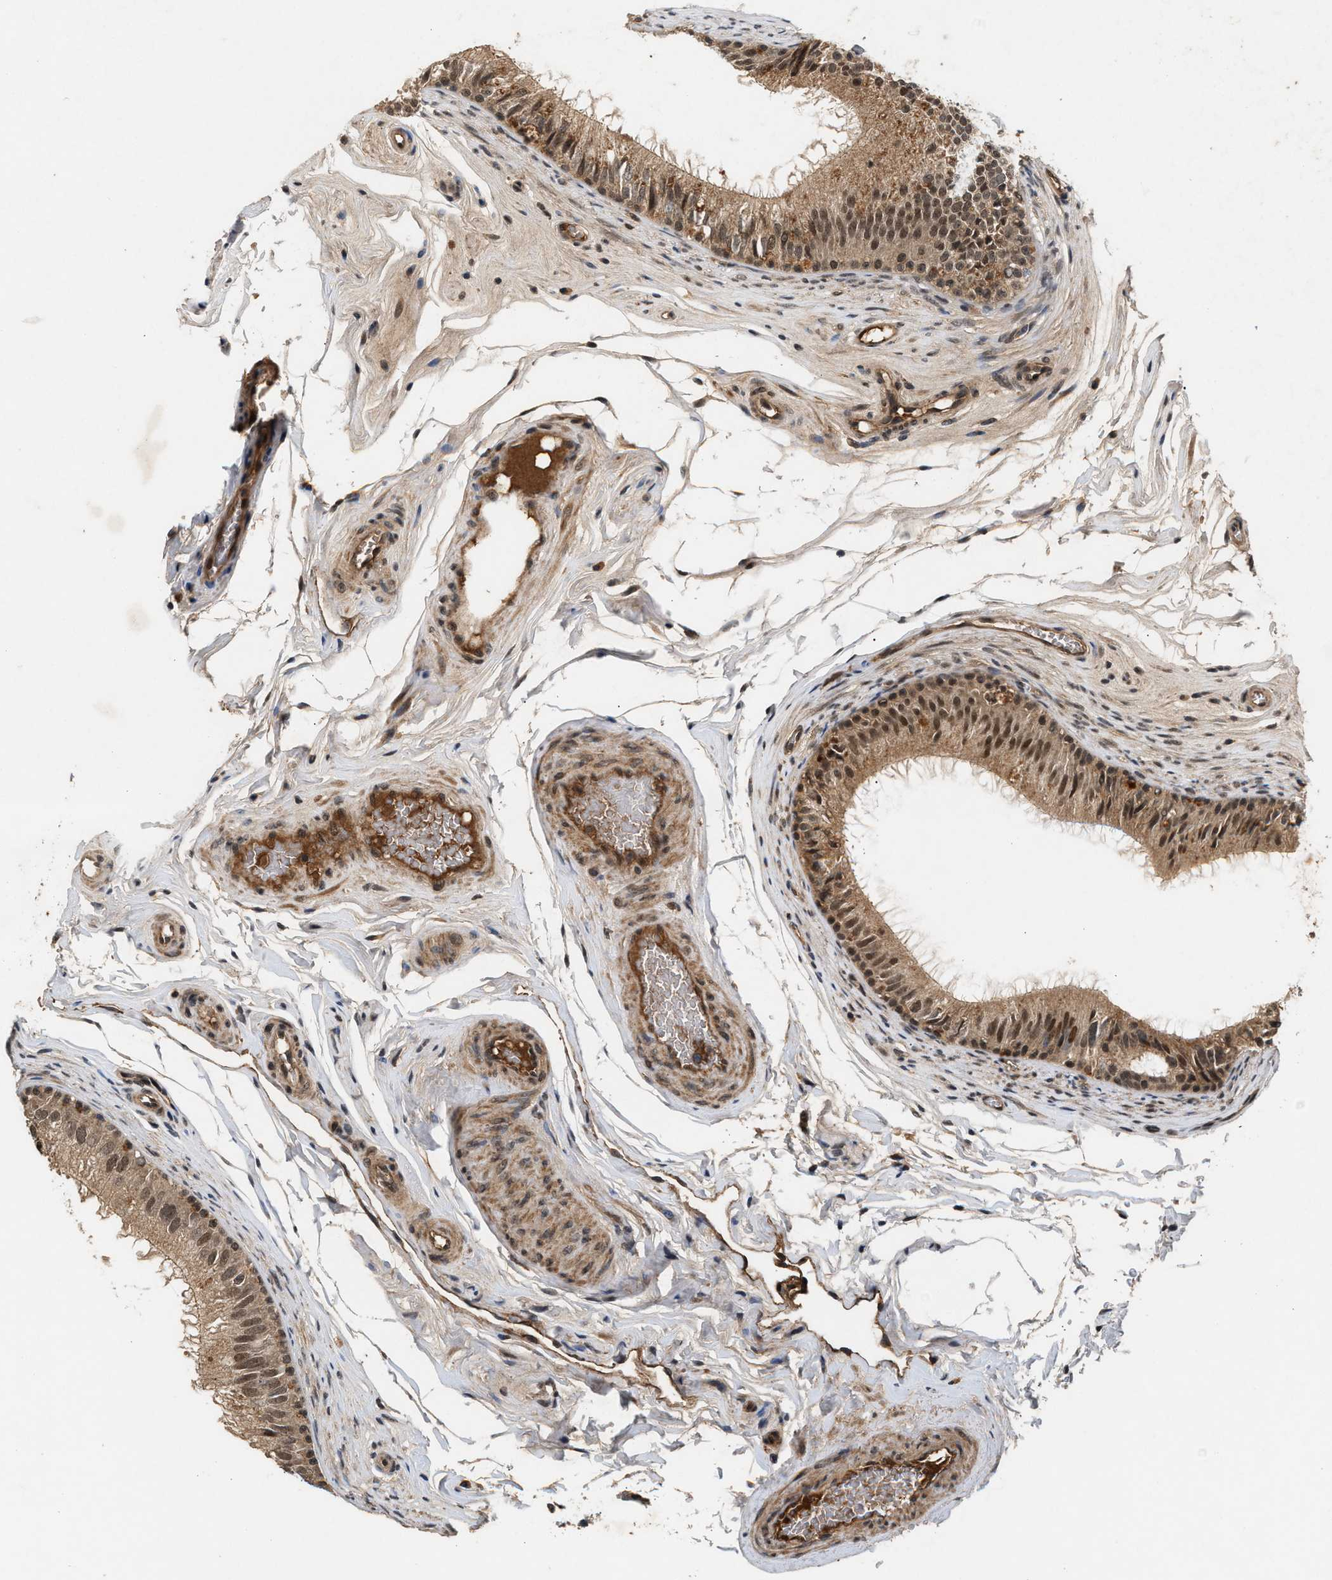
{"staining": {"intensity": "moderate", "quantity": ">75%", "location": "cytoplasmic/membranous,nuclear"}, "tissue": "epididymis", "cell_type": "Glandular cells", "image_type": "normal", "snomed": [{"axis": "morphology", "description": "Normal tissue, NOS"}, {"axis": "topography", "description": "Testis"}, {"axis": "topography", "description": "Epididymis"}], "caption": "Epididymis was stained to show a protein in brown. There is medium levels of moderate cytoplasmic/membranous,nuclear staining in about >75% of glandular cells.", "gene": "RUSC2", "patient": {"sex": "male", "age": 36}}